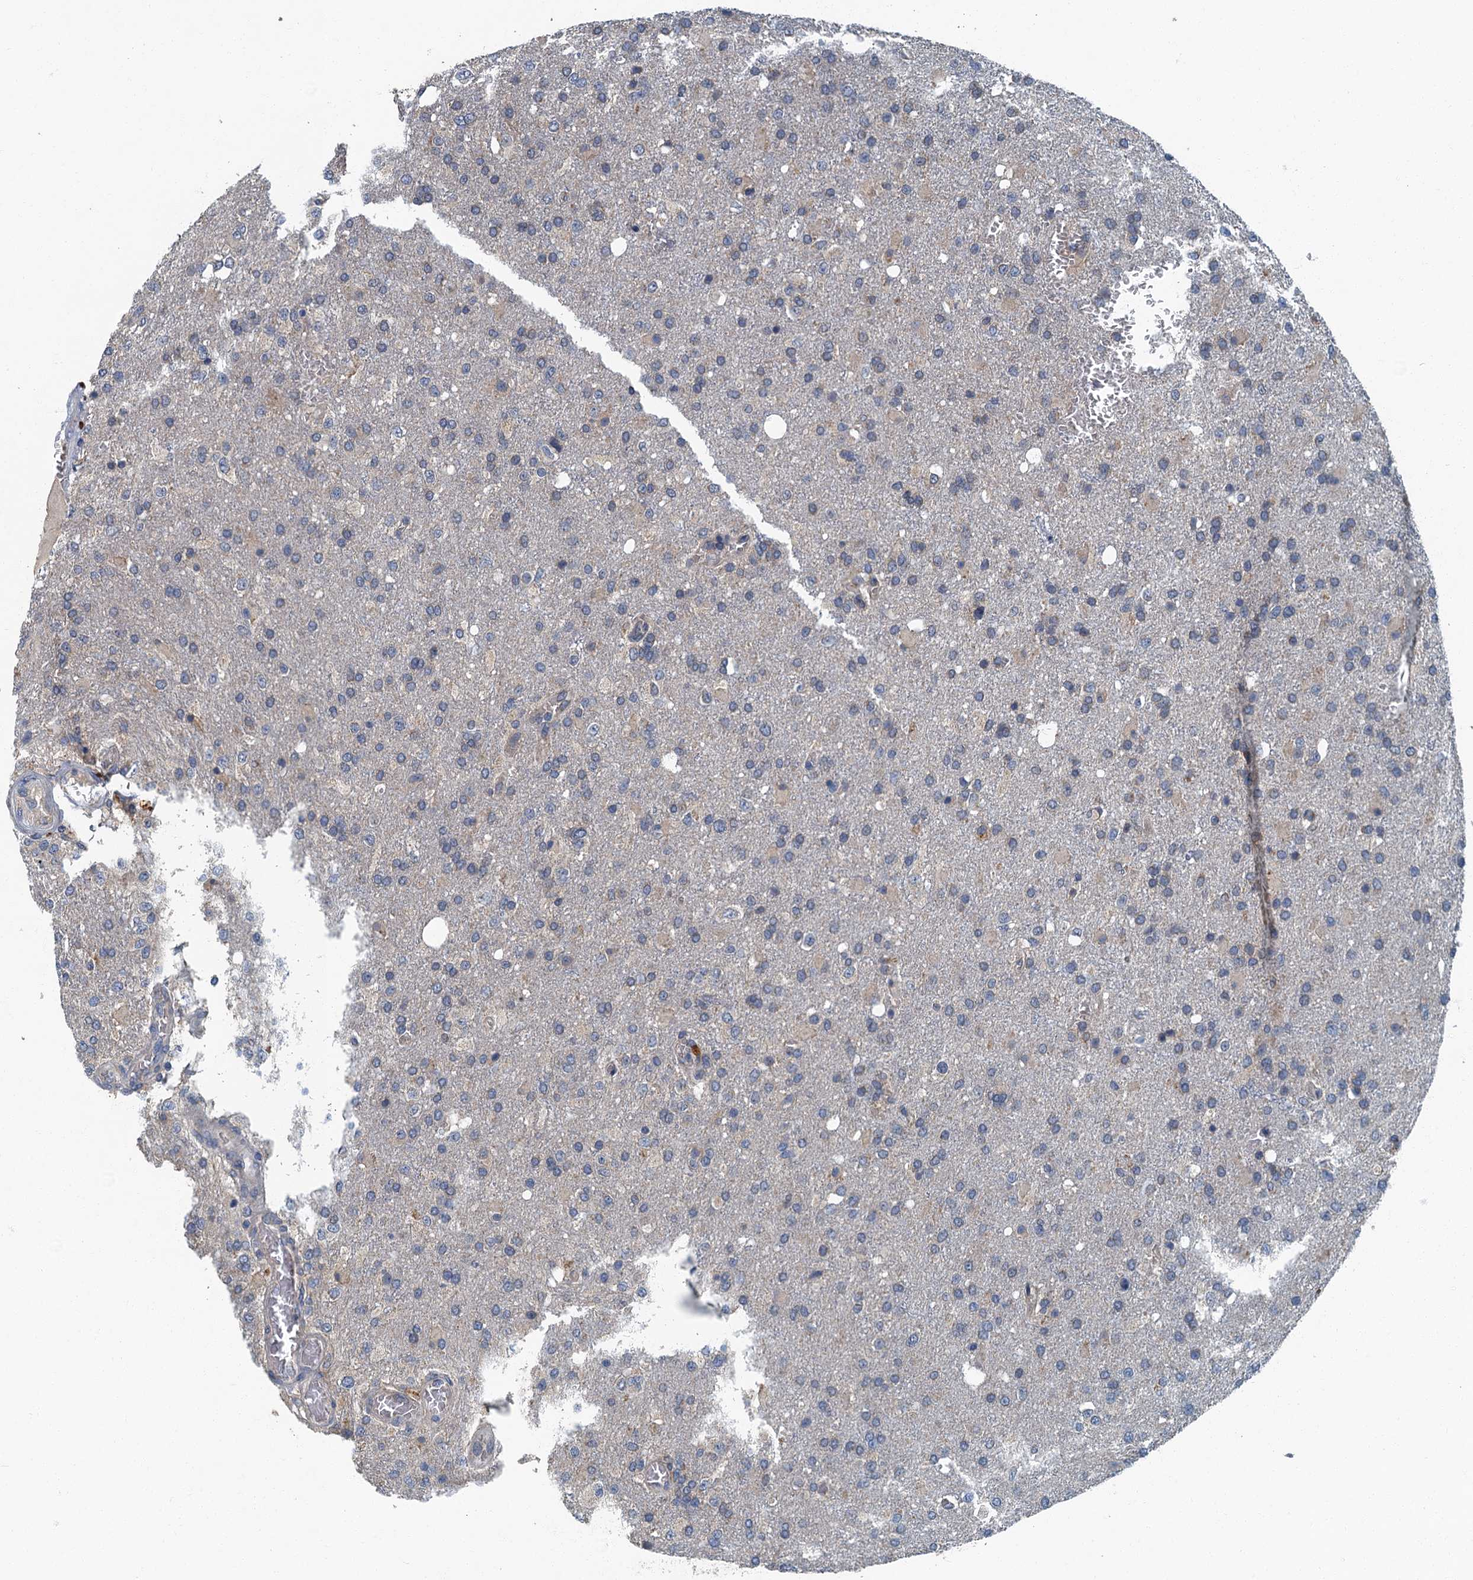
{"staining": {"intensity": "negative", "quantity": "none", "location": "none"}, "tissue": "glioma", "cell_type": "Tumor cells", "image_type": "cancer", "snomed": [{"axis": "morphology", "description": "Glioma, malignant, High grade"}, {"axis": "topography", "description": "Brain"}], "caption": "Malignant glioma (high-grade) was stained to show a protein in brown. There is no significant staining in tumor cells.", "gene": "DDX49", "patient": {"sex": "female", "age": 74}}